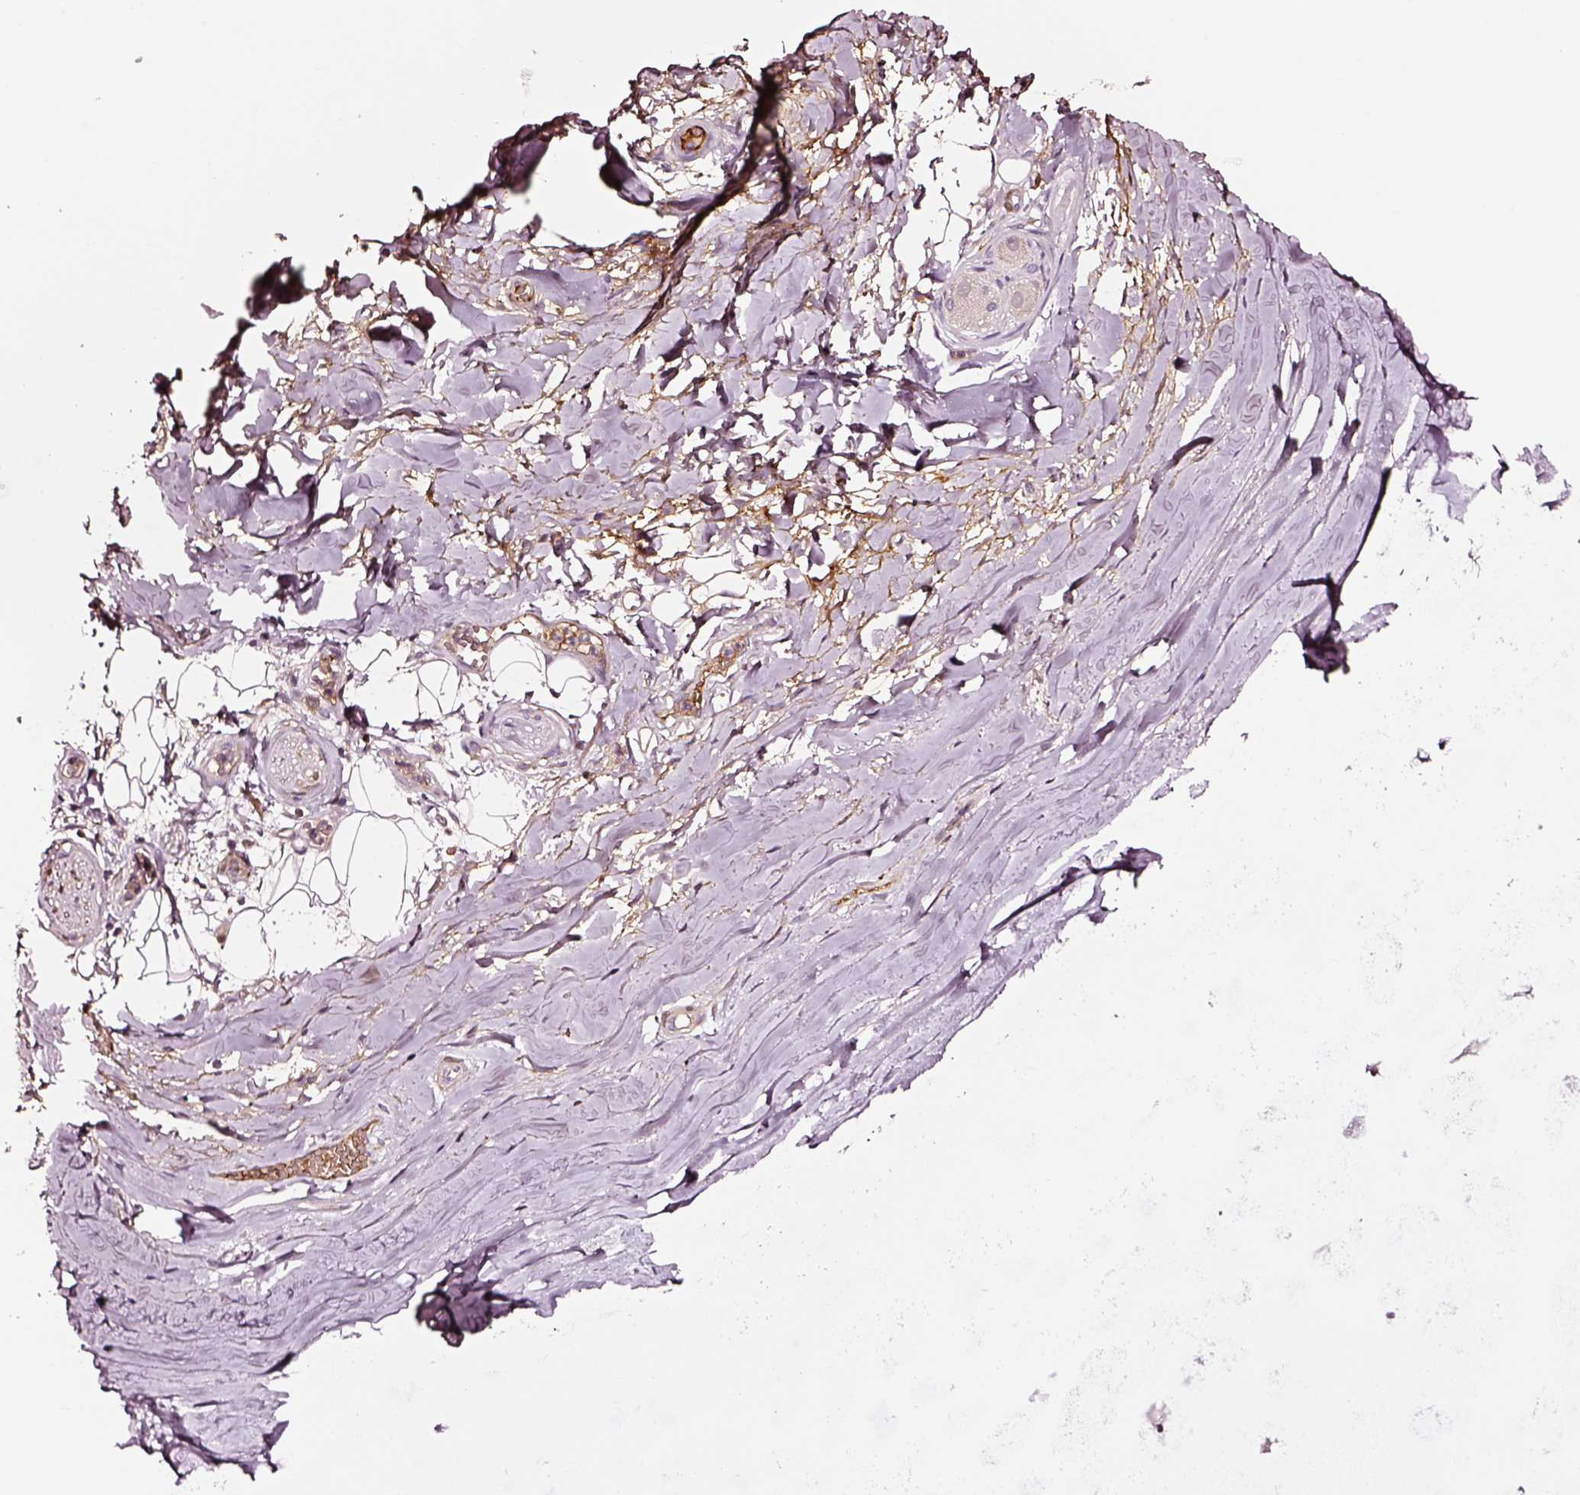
{"staining": {"intensity": "negative", "quantity": "none", "location": "none"}, "tissue": "adipose tissue", "cell_type": "Adipocytes", "image_type": "normal", "snomed": [{"axis": "morphology", "description": "Normal tissue, NOS"}, {"axis": "topography", "description": "Cartilage tissue"}, {"axis": "topography", "description": "Nasopharynx"}, {"axis": "topography", "description": "Thyroid gland"}], "caption": "This is a histopathology image of immunohistochemistry (IHC) staining of unremarkable adipose tissue, which shows no staining in adipocytes.", "gene": "TF", "patient": {"sex": "male", "age": 63}}